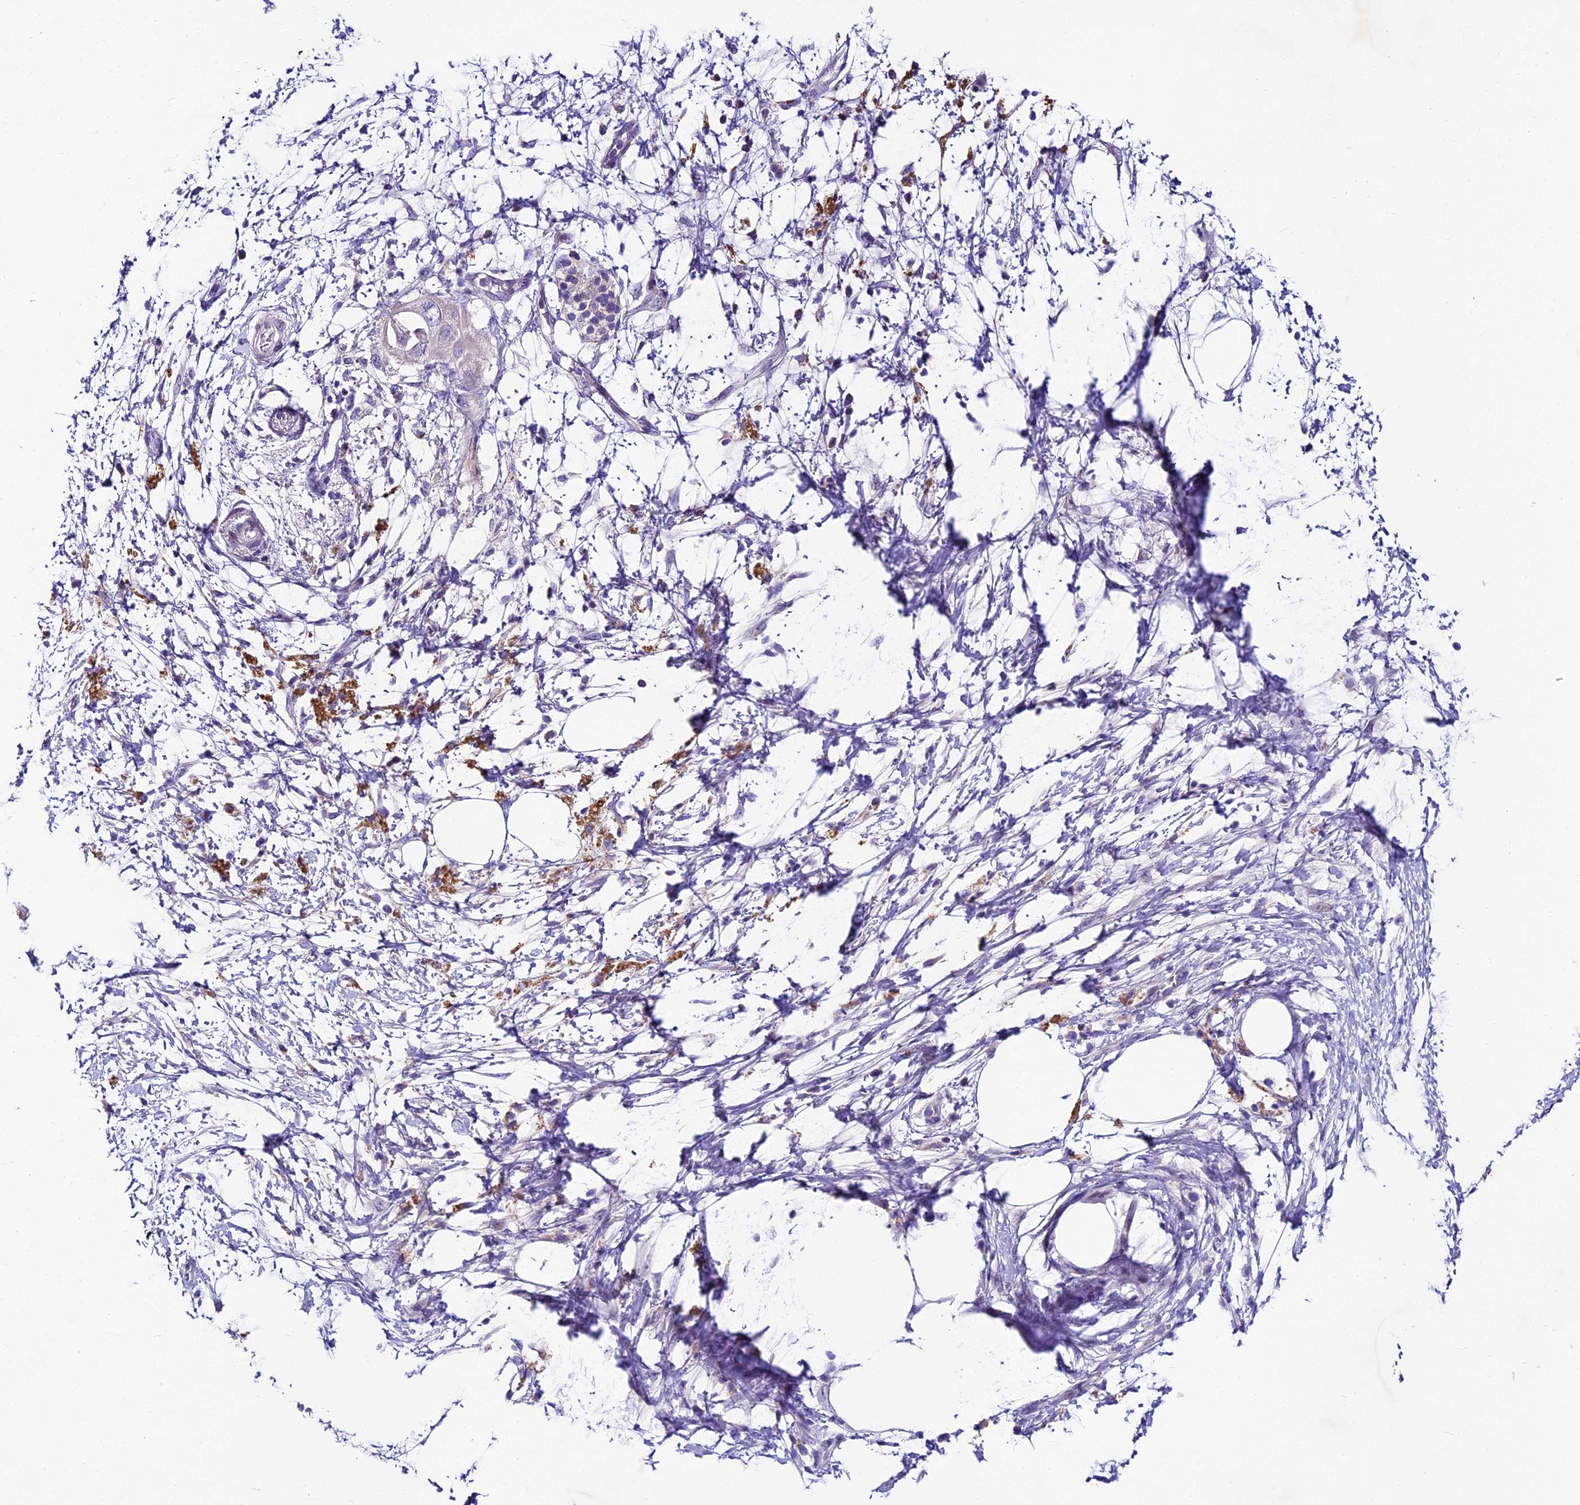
{"staining": {"intensity": "negative", "quantity": "none", "location": "none"}, "tissue": "pancreatic cancer", "cell_type": "Tumor cells", "image_type": "cancer", "snomed": [{"axis": "morphology", "description": "Adenocarcinoma, NOS"}, {"axis": "topography", "description": "Pancreas"}], "caption": "This histopathology image is of adenocarcinoma (pancreatic) stained with IHC to label a protein in brown with the nuclei are counter-stained blue. There is no positivity in tumor cells.", "gene": "IFT140", "patient": {"sex": "male", "age": 68}}